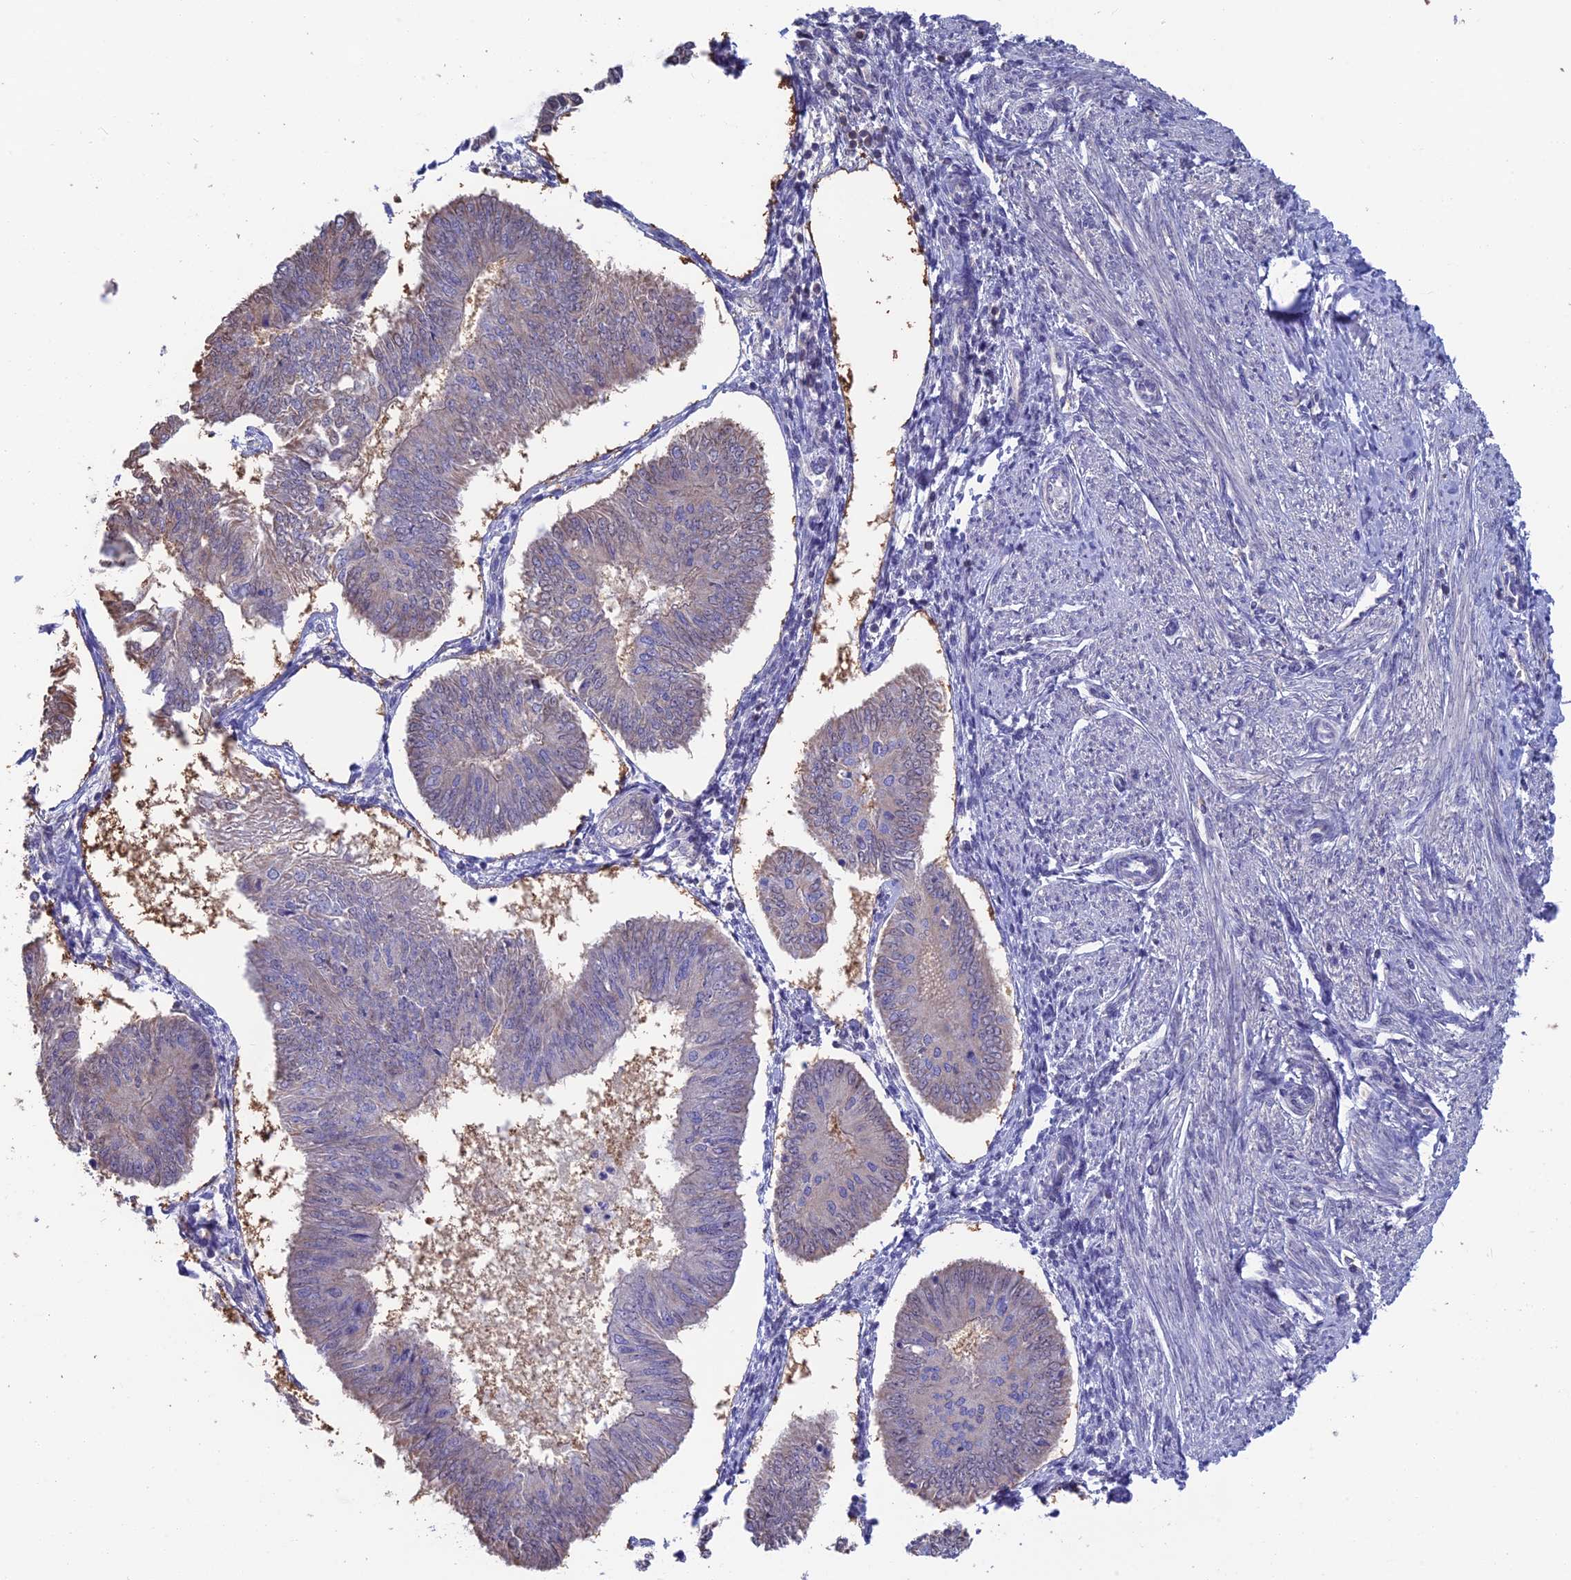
{"staining": {"intensity": "weak", "quantity": "<25%", "location": "cytoplasmic/membranous,nuclear"}, "tissue": "endometrial cancer", "cell_type": "Tumor cells", "image_type": "cancer", "snomed": [{"axis": "morphology", "description": "Adenocarcinoma, NOS"}, {"axis": "topography", "description": "Endometrium"}], "caption": "A photomicrograph of human endometrial adenocarcinoma is negative for staining in tumor cells.", "gene": "SNAP91", "patient": {"sex": "female", "age": 58}}